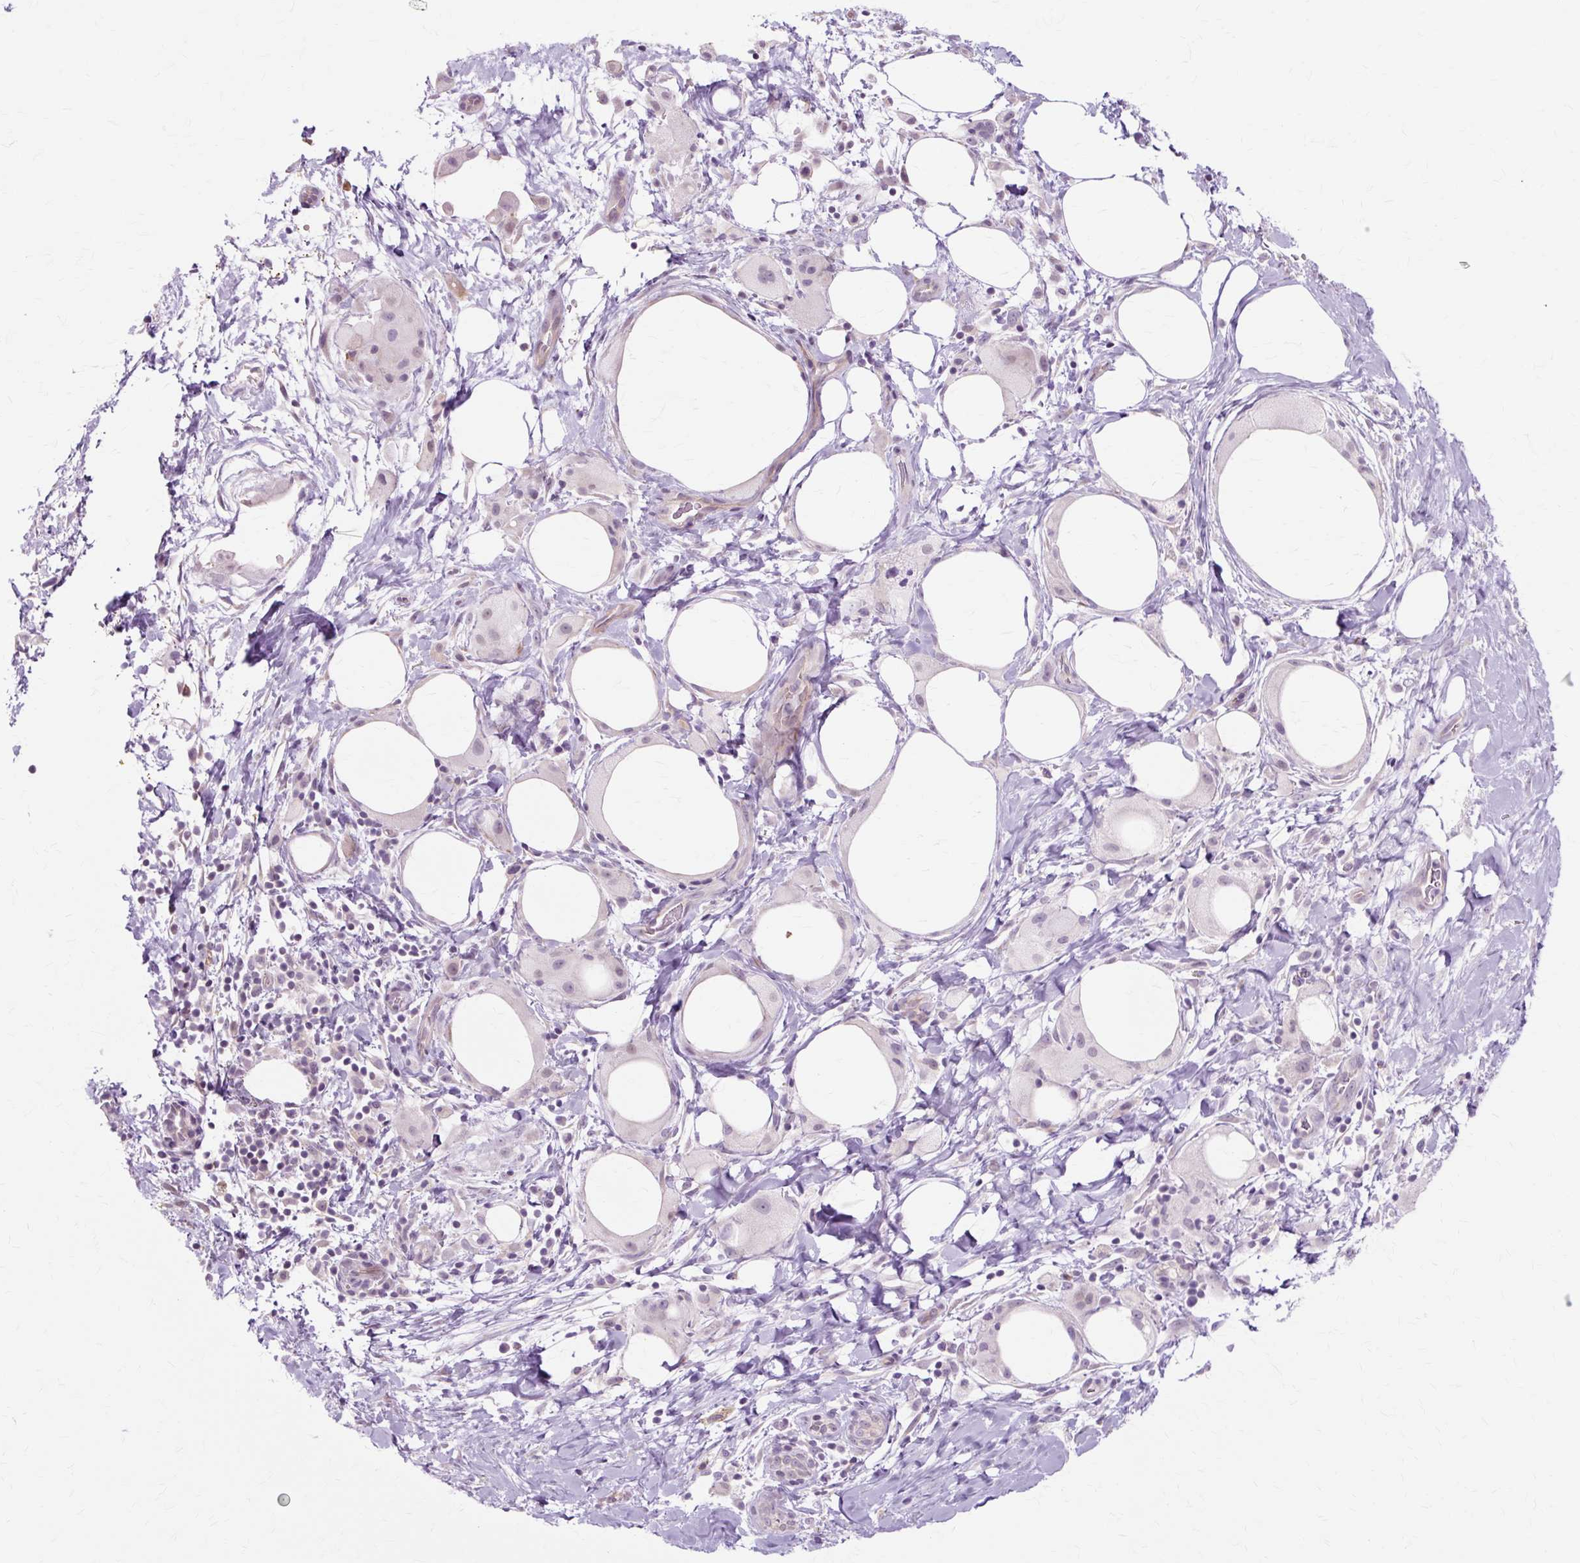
{"staining": {"intensity": "negative", "quantity": "none", "location": "none"}, "tissue": "pancreatic cancer", "cell_type": "Tumor cells", "image_type": "cancer", "snomed": [{"axis": "morphology", "description": "Adenocarcinoma, NOS"}, {"axis": "topography", "description": "Pancreas"}], "caption": "Protein analysis of pancreatic adenocarcinoma displays no significant expression in tumor cells.", "gene": "ZNF35", "patient": {"sex": "male", "age": 58}}